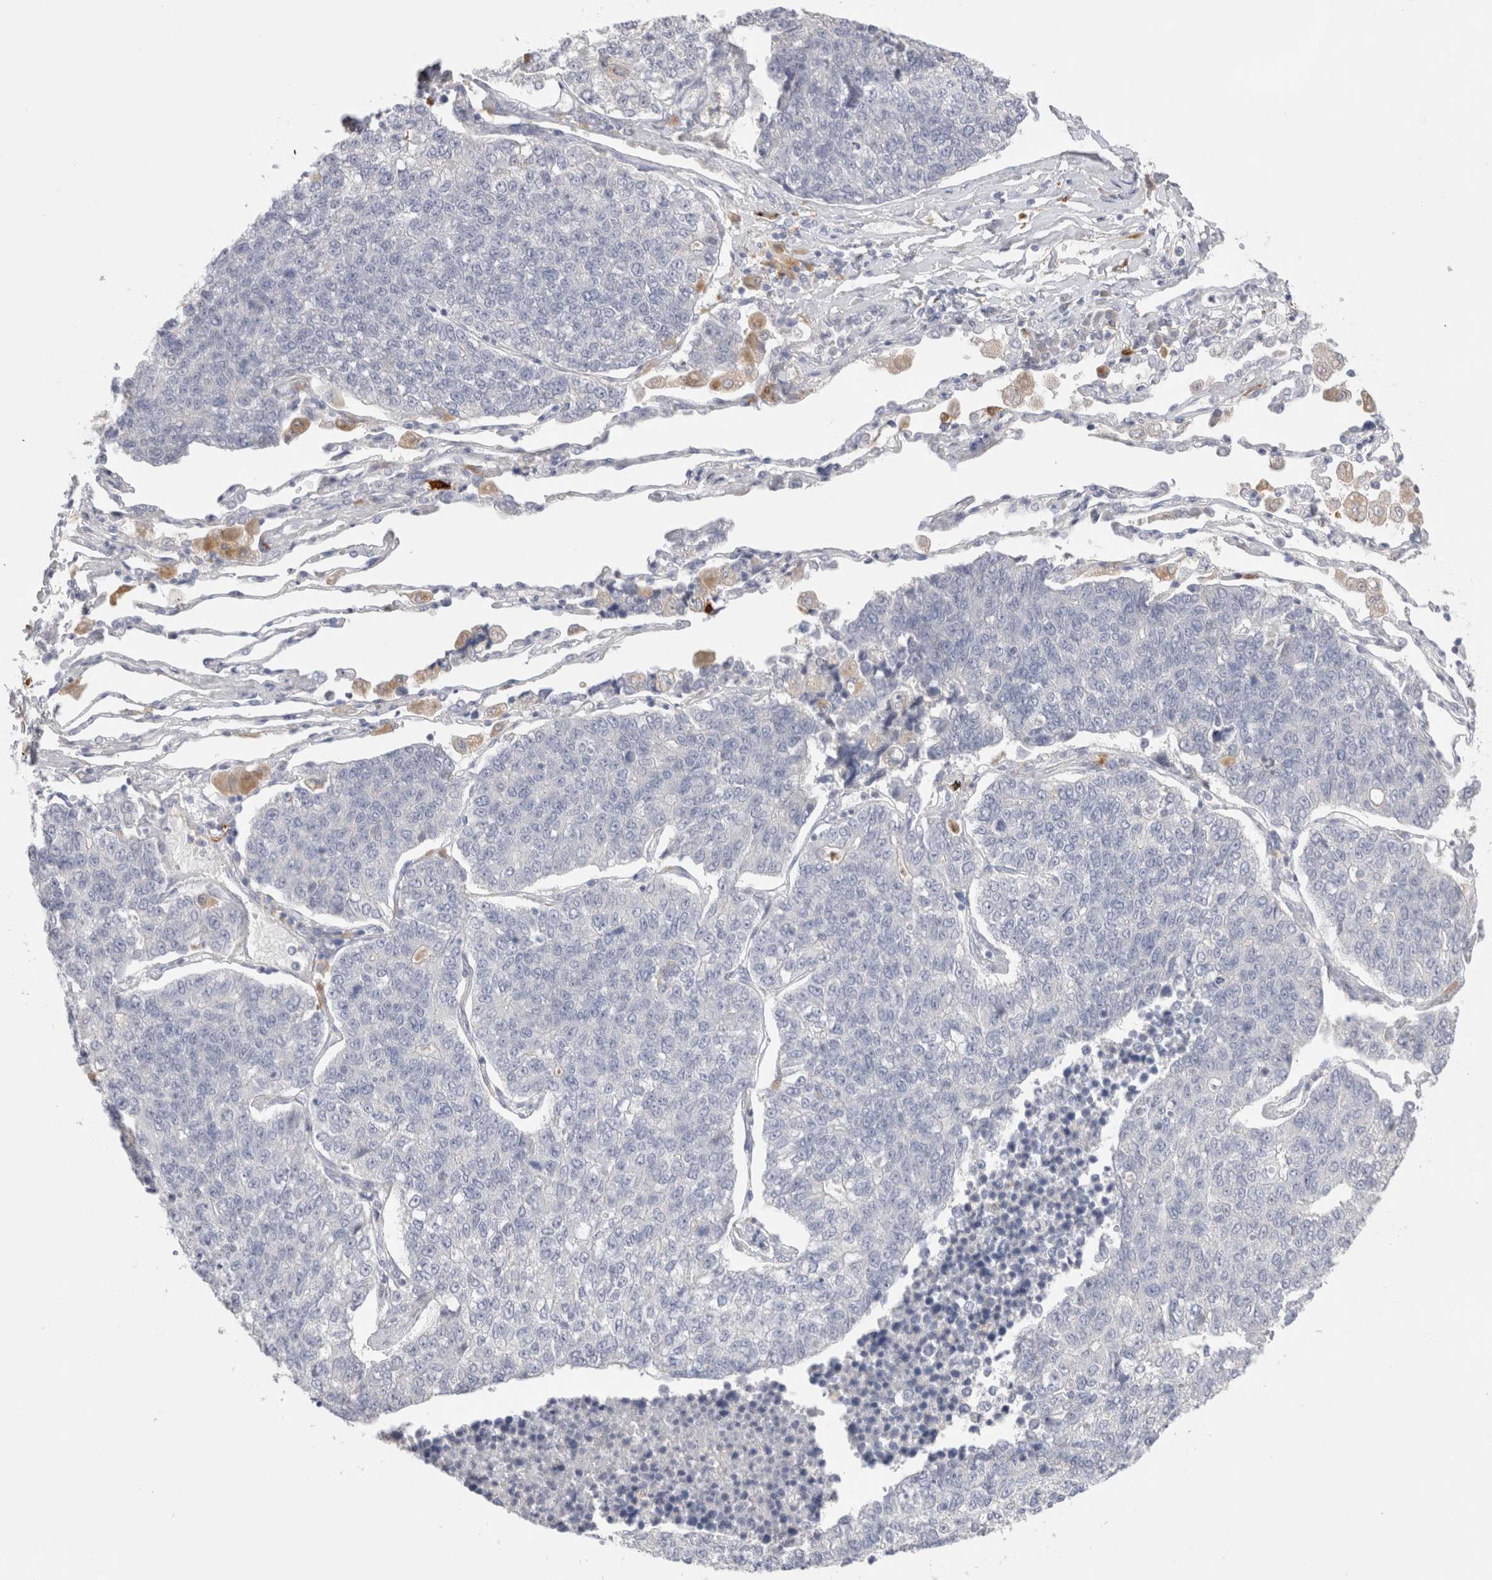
{"staining": {"intensity": "negative", "quantity": "none", "location": "none"}, "tissue": "lung cancer", "cell_type": "Tumor cells", "image_type": "cancer", "snomed": [{"axis": "morphology", "description": "Adenocarcinoma, NOS"}, {"axis": "topography", "description": "Lung"}], "caption": "Immunohistochemistry photomicrograph of human lung cancer stained for a protein (brown), which exhibits no positivity in tumor cells.", "gene": "HPGDS", "patient": {"sex": "male", "age": 49}}